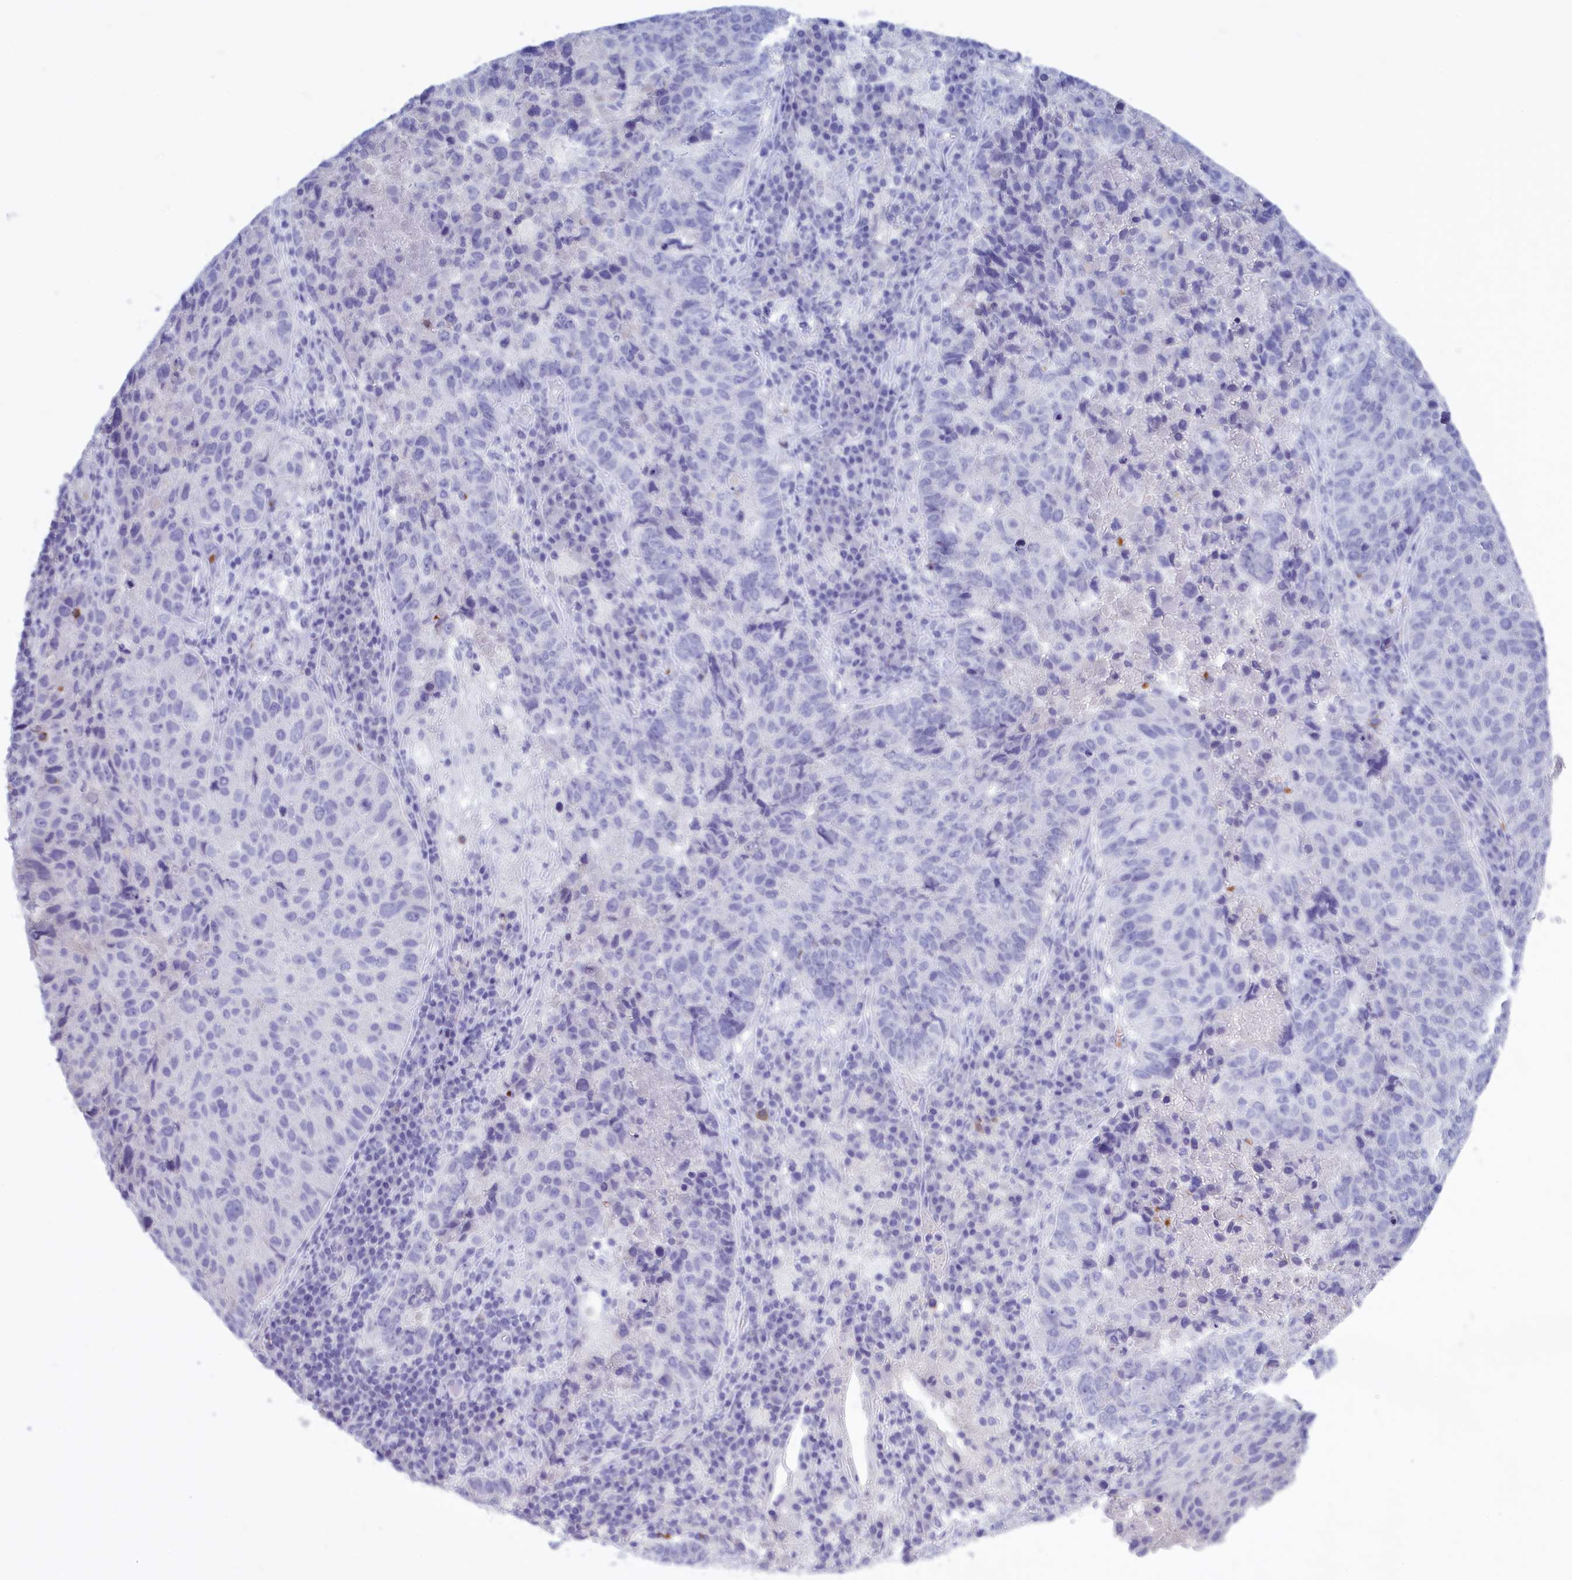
{"staining": {"intensity": "negative", "quantity": "none", "location": "none"}, "tissue": "lung cancer", "cell_type": "Tumor cells", "image_type": "cancer", "snomed": [{"axis": "morphology", "description": "Squamous cell carcinoma, NOS"}, {"axis": "topography", "description": "Lung"}], "caption": "This photomicrograph is of lung cancer (squamous cell carcinoma) stained with IHC to label a protein in brown with the nuclei are counter-stained blue. There is no positivity in tumor cells.", "gene": "GAPDHS", "patient": {"sex": "male", "age": 73}}